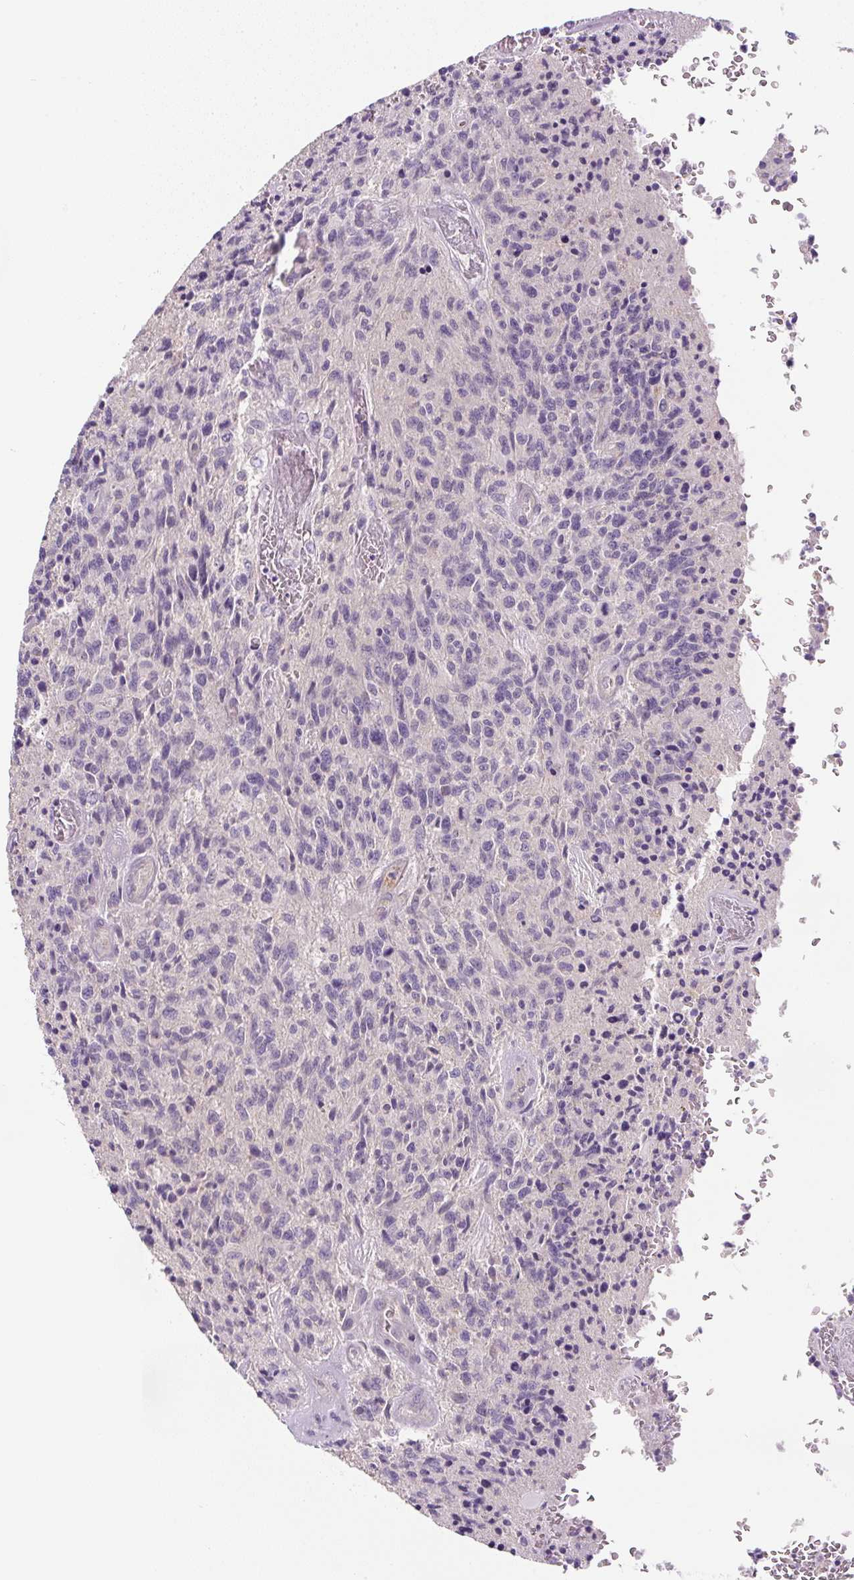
{"staining": {"intensity": "negative", "quantity": "none", "location": "none"}, "tissue": "glioma", "cell_type": "Tumor cells", "image_type": "cancer", "snomed": [{"axis": "morphology", "description": "Glioma, malignant, High grade"}, {"axis": "topography", "description": "Brain"}], "caption": "DAB (3,3'-diaminobenzidine) immunohistochemical staining of human malignant high-grade glioma displays no significant expression in tumor cells.", "gene": "UBL3", "patient": {"sex": "male", "age": 36}}